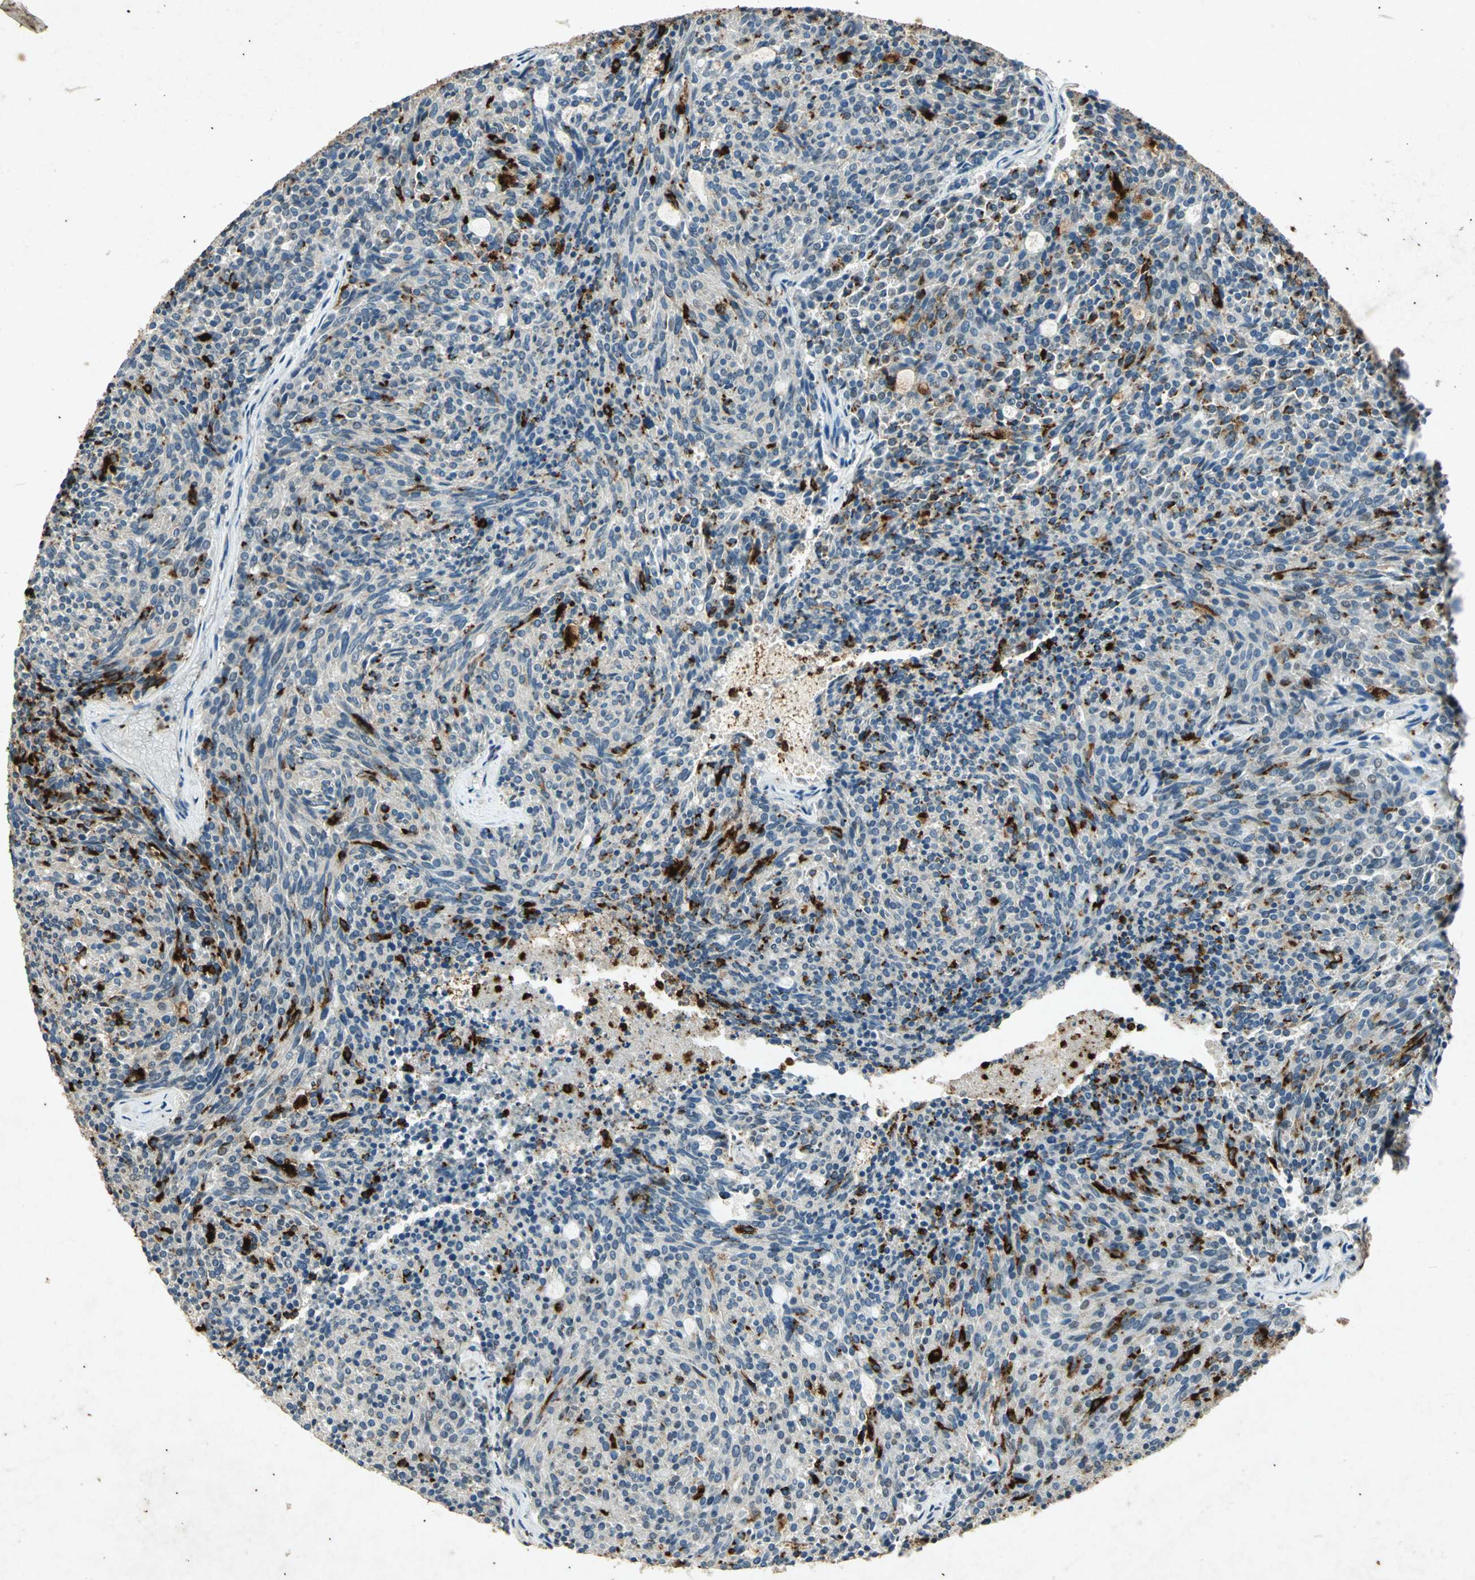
{"staining": {"intensity": "strong", "quantity": "<25%", "location": "cytoplasmic/membranous"}, "tissue": "carcinoid", "cell_type": "Tumor cells", "image_type": "cancer", "snomed": [{"axis": "morphology", "description": "Carcinoid, malignant, NOS"}, {"axis": "topography", "description": "Pancreas"}], "caption": "This photomicrograph demonstrates immunohistochemistry (IHC) staining of human carcinoid (malignant), with medium strong cytoplasmic/membranous expression in about <25% of tumor cells.", "gene": "PSEN1", "patient": {"sex": "female", "age": 54}}